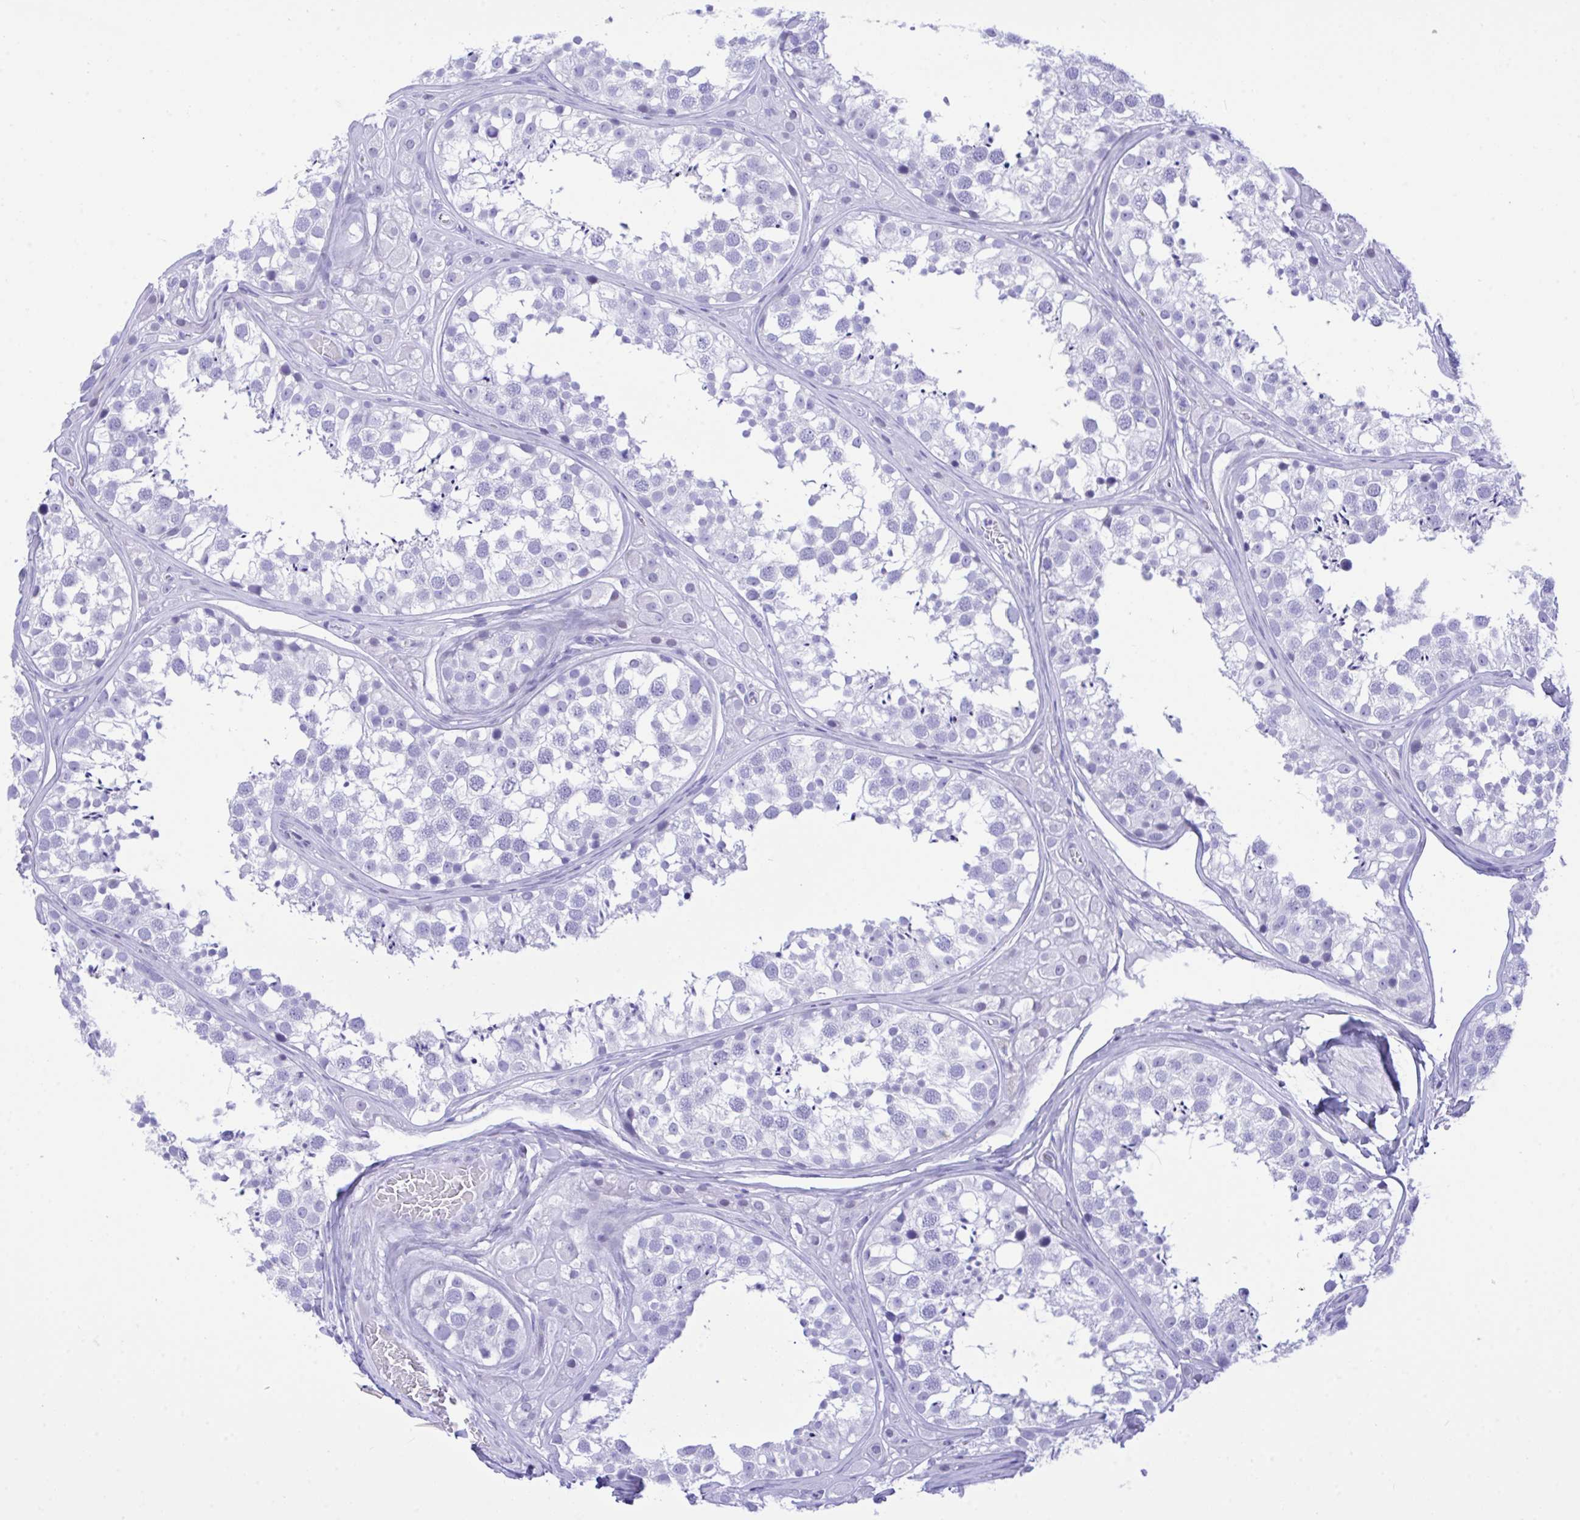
{"staining": {"intensity": "negative", "quantity": "none", "location": "none"}, "tissue": "testis", "cell_type": "Cells in seminiferous ducts", "image_type": "normal", "snomed": [{"axis": "morphology", "description": "Normal tissue, NOS"}, {"axis": "topography", "description": "Testis"}], "caption": "This is an immunohistochemistry histopathology image of normal testis. There is no staining in cells in seminiferous ducts.", "gene": "SELENOV", "patient": {"sex": "male", "age": 13}}